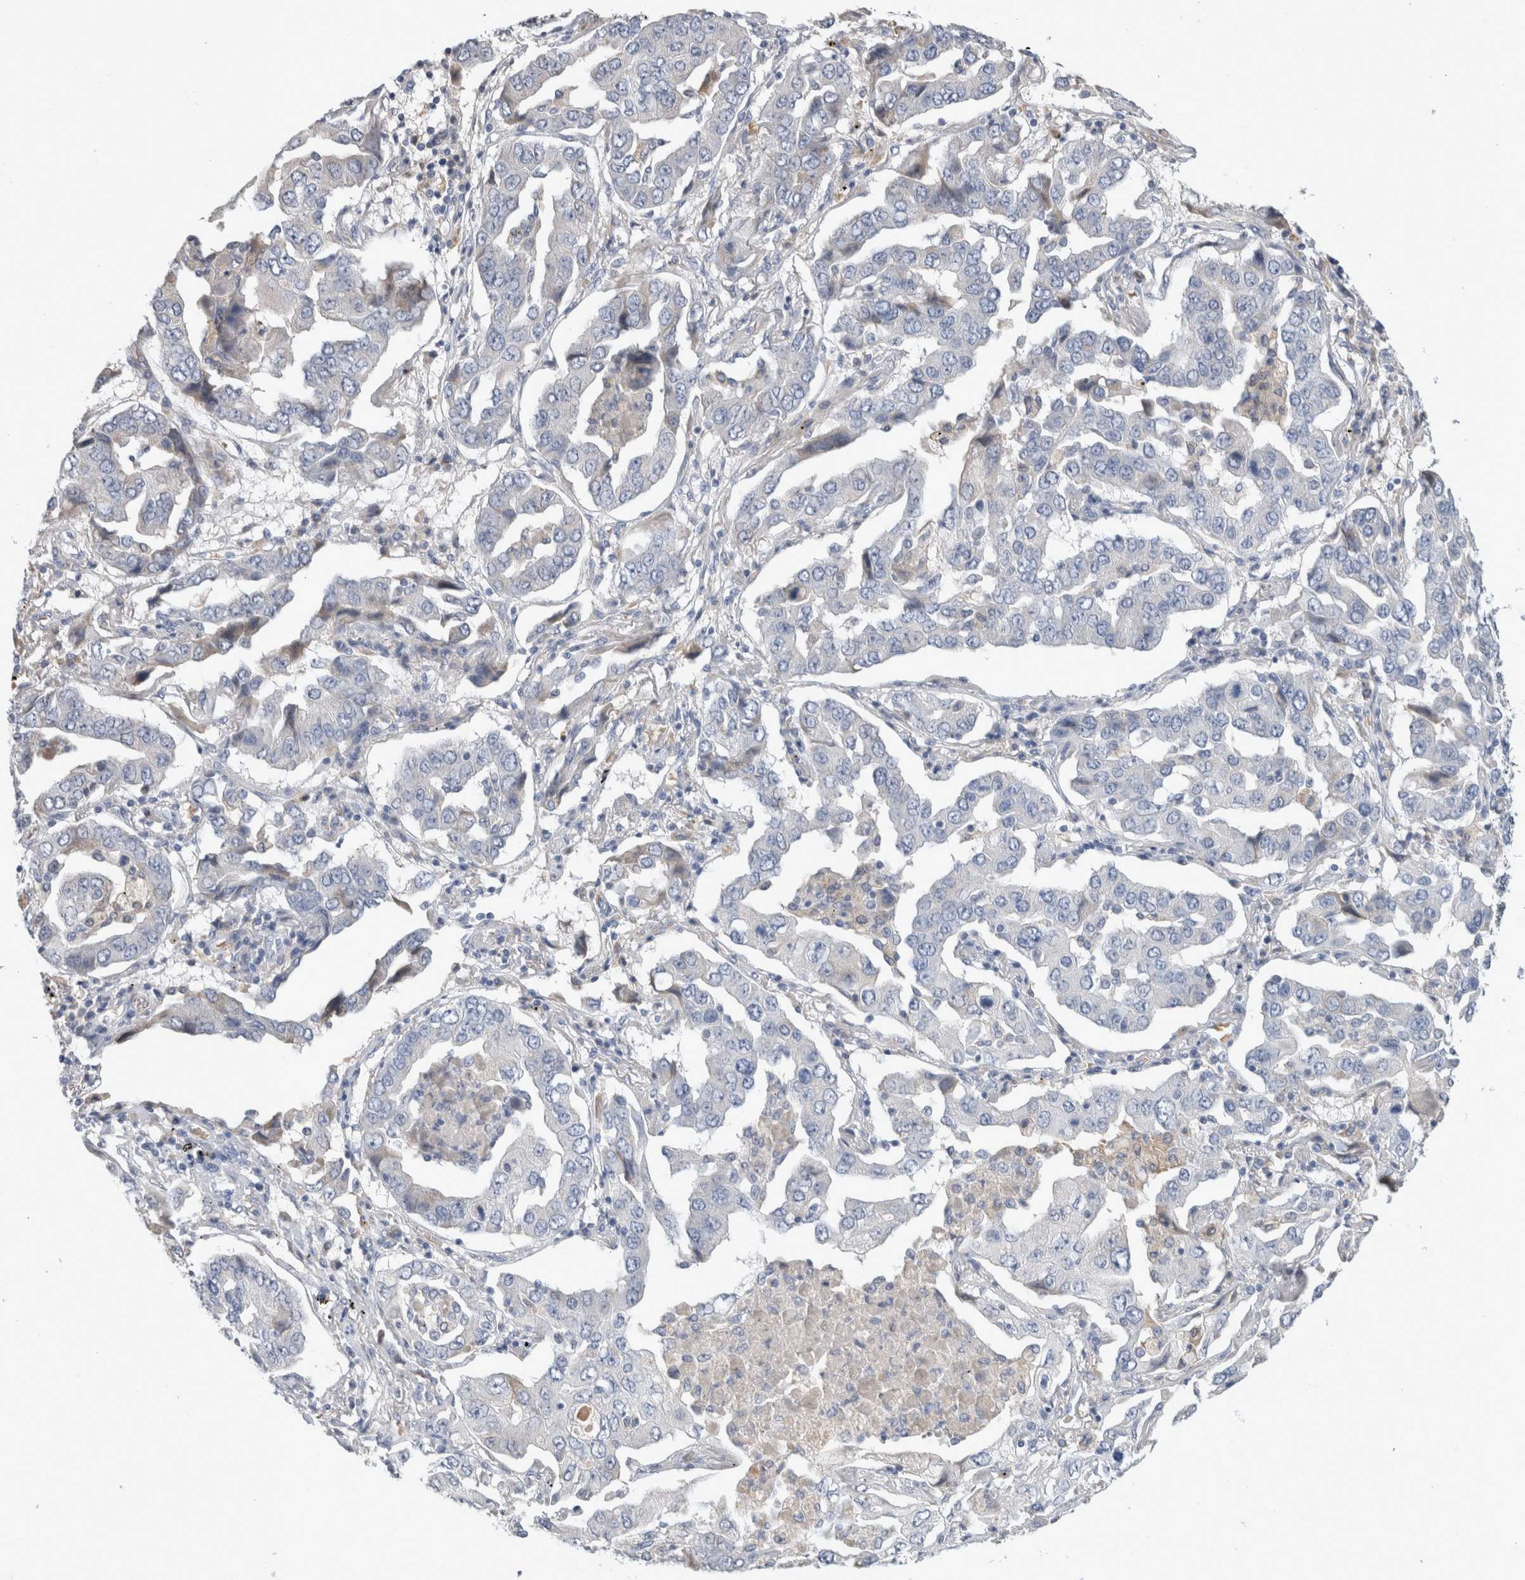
{"staining": {"intensity": "negative", "quantity": "none", "location": "none"}, "tissue": "lung cancer", "cell_type": "Tumor cells", "image_type": "cancer", "snomed": [{"axis": "morphology", "description": "Adenocarcinoma, NOS"}, {"axis": "topography", "description": "Lung"}], "caption": "This is an IHC histopathology image of adenocarcinoma (lung). There is no expression in tumor cells.", "gene": "SCGB1A1", "patient": {"sex": "female", "age": 65}}